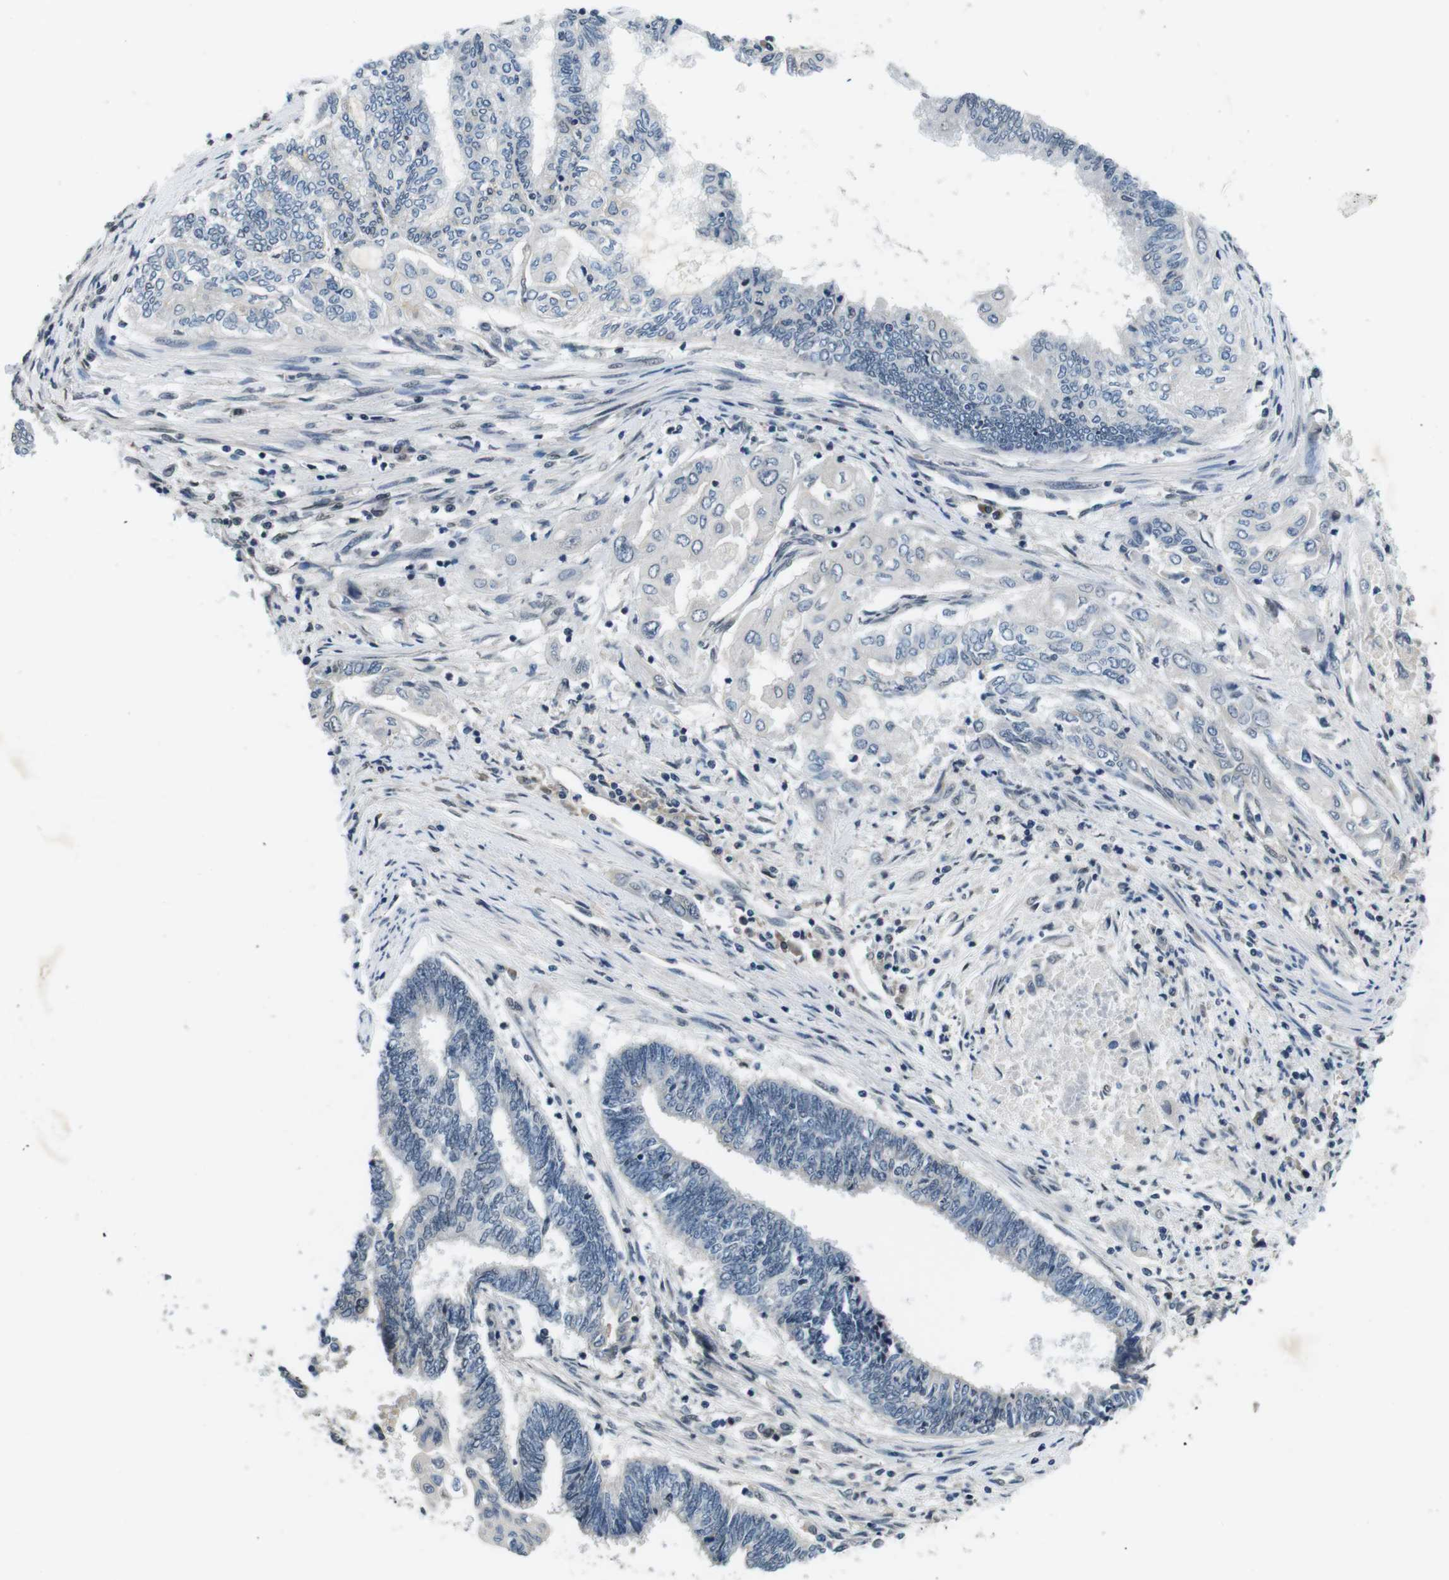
{"staining": {"intensity": "negative", "quantity": "none", "location": "none"}, "tissue": "endometrial cancer", "cell_type": "Tumor cells", "image_type": "cancer", "snomed": [{"axis": "morphology", "description": "Adenocarcinoma, NOS"}, {"axis": "topography", "description": "Uterus"}, {"axis": "topography", "description": "Endometrium"}], "caption": "High magnification brightfield microscopy of adenocarcinoma (endometrial) stained with DAB (brown) and counterstained with hematoxylin (blue): tumor cells show no significant staining. (DAB (3,3'-diaminobenzidine) IHC, high magnification).", "gene": "CD163L1", "patient": {"sex": "female", "age": 70}}